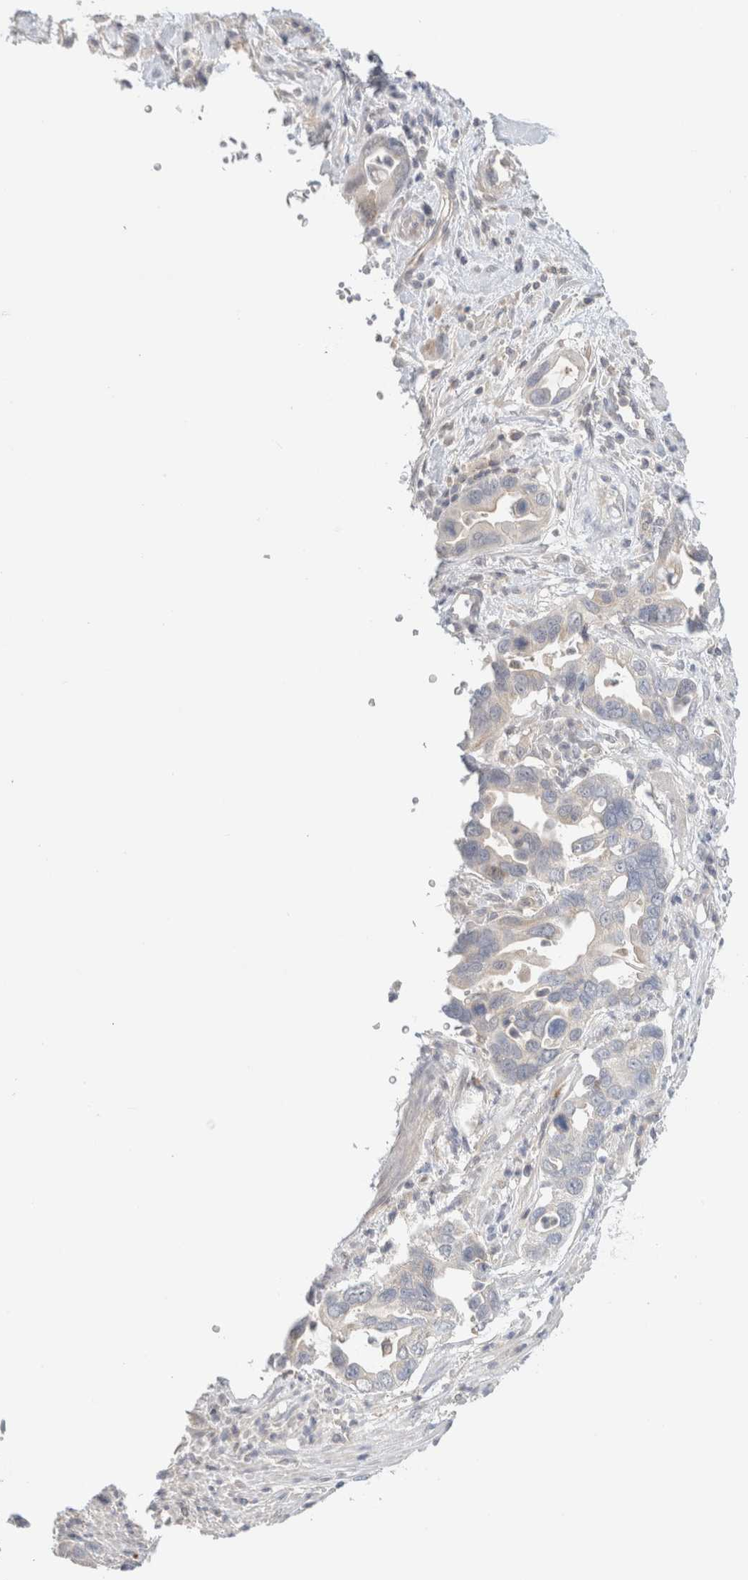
{"staining": {"intensity": "negative", "quantity": "none", "location": "none"}, "tissue": "pancreatic cancer", "cell_type": "Tumor cells", "image_type": "cancer", "snomed": [{"axis": "morphology", "description": "Adenocarcinoma, NOS"}, {"axis": "topography", "description": "Pancreas"}], "caption": "Image shows no significant protein positivity in tumor cells of adenocarcinoma (pancreatic).", "gene": "MRM3", "patient": {"sex": "female", "age": 70}}